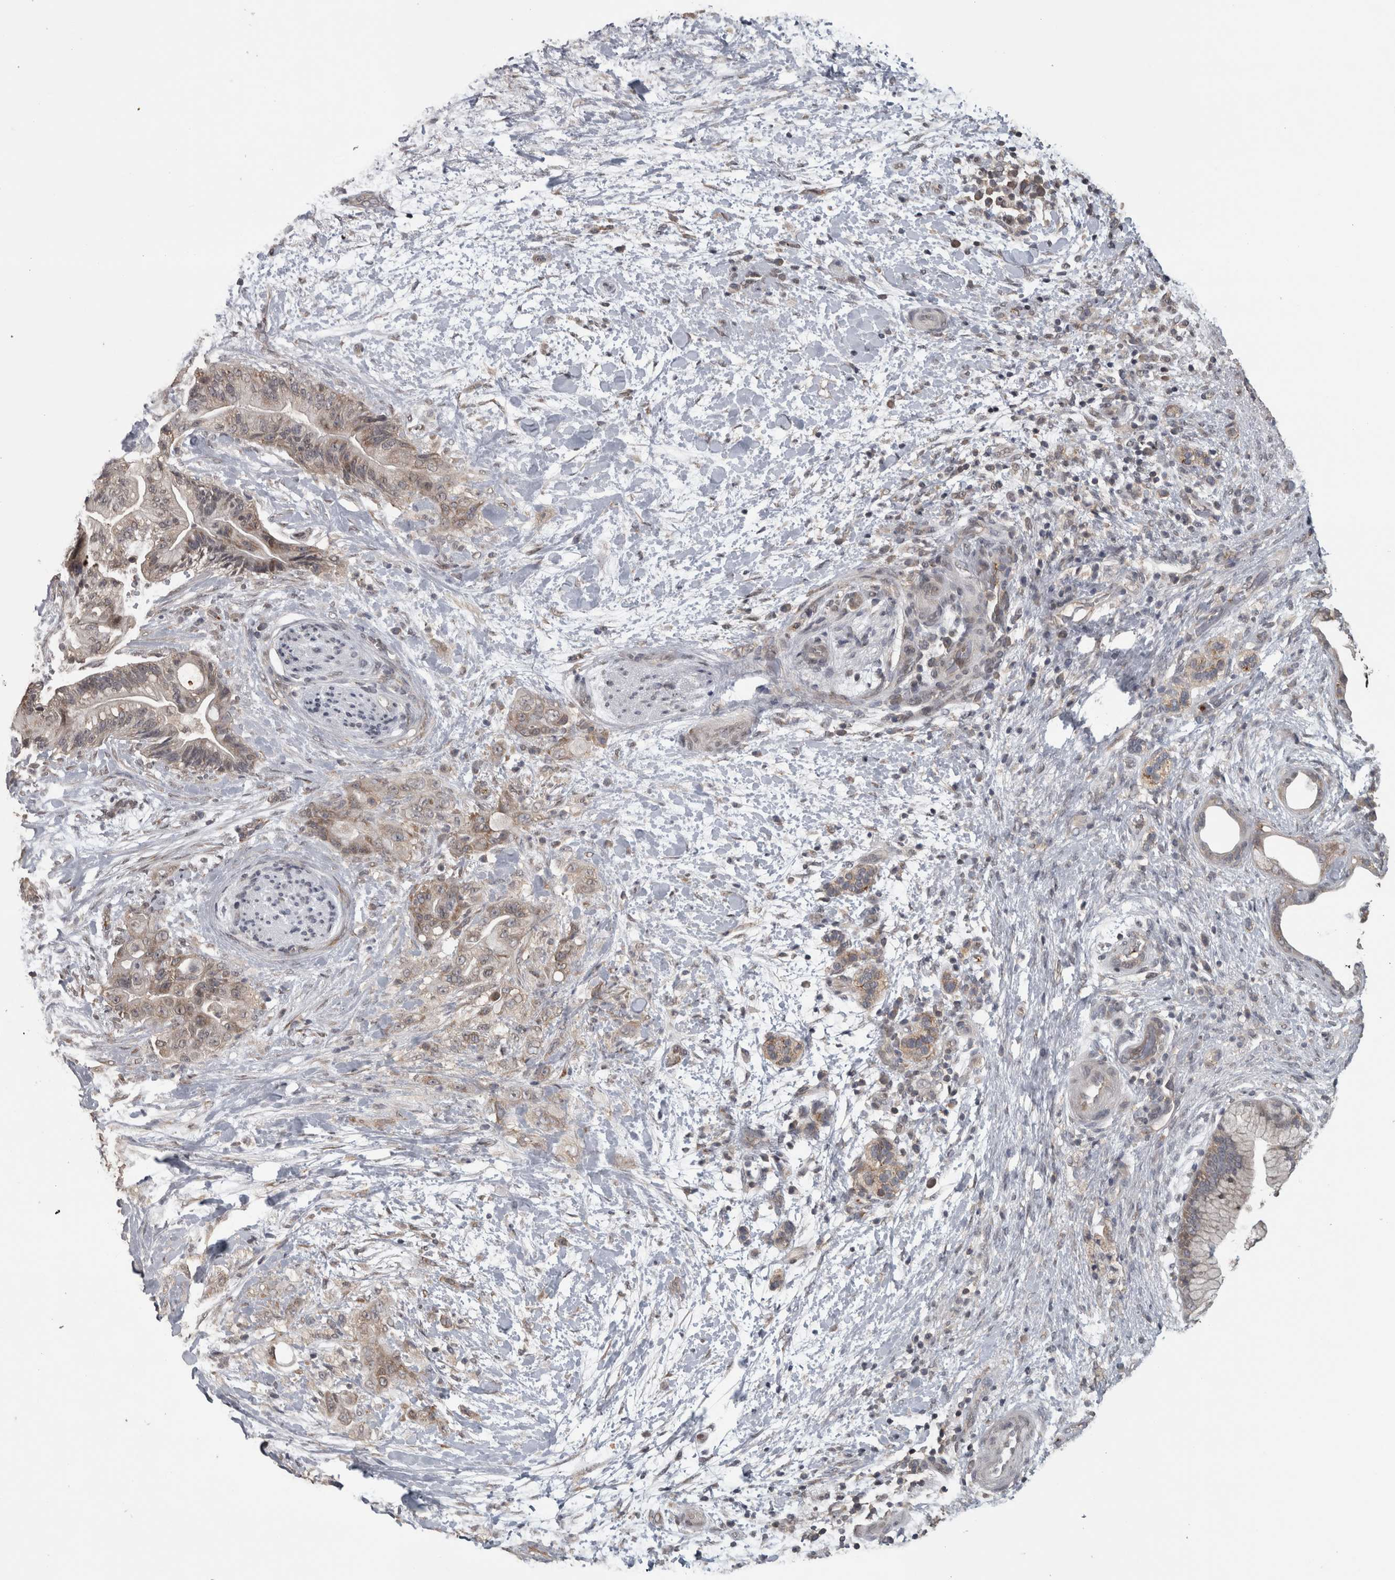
{"staining": {"intensity": "weak", "quantity": "25%-75%", "location": "cytoplasmic/membranous"}, "tissue": "pancreatic cancer", "cell_type": "Tumor cells", "image_type": "cancer", "snomed": [{"axis": "morphology", "description": "Adenocarcinoma, NOS"}, {"axis": "topography", "description": "Pancreas"}], "caption": "Immunohistochemistry of pancreatic adenocarcinoma exhibits low levels of weak cytoplasmic/membranous expression in about 25%-75% of tumor cells. The staining is performed using DAB brown chromogen to label protein expression. The nuclei are counter-stained blue using hematoxylin.", "gene": "ATXN2", "patient": {"sex": "male", "age": 59}}